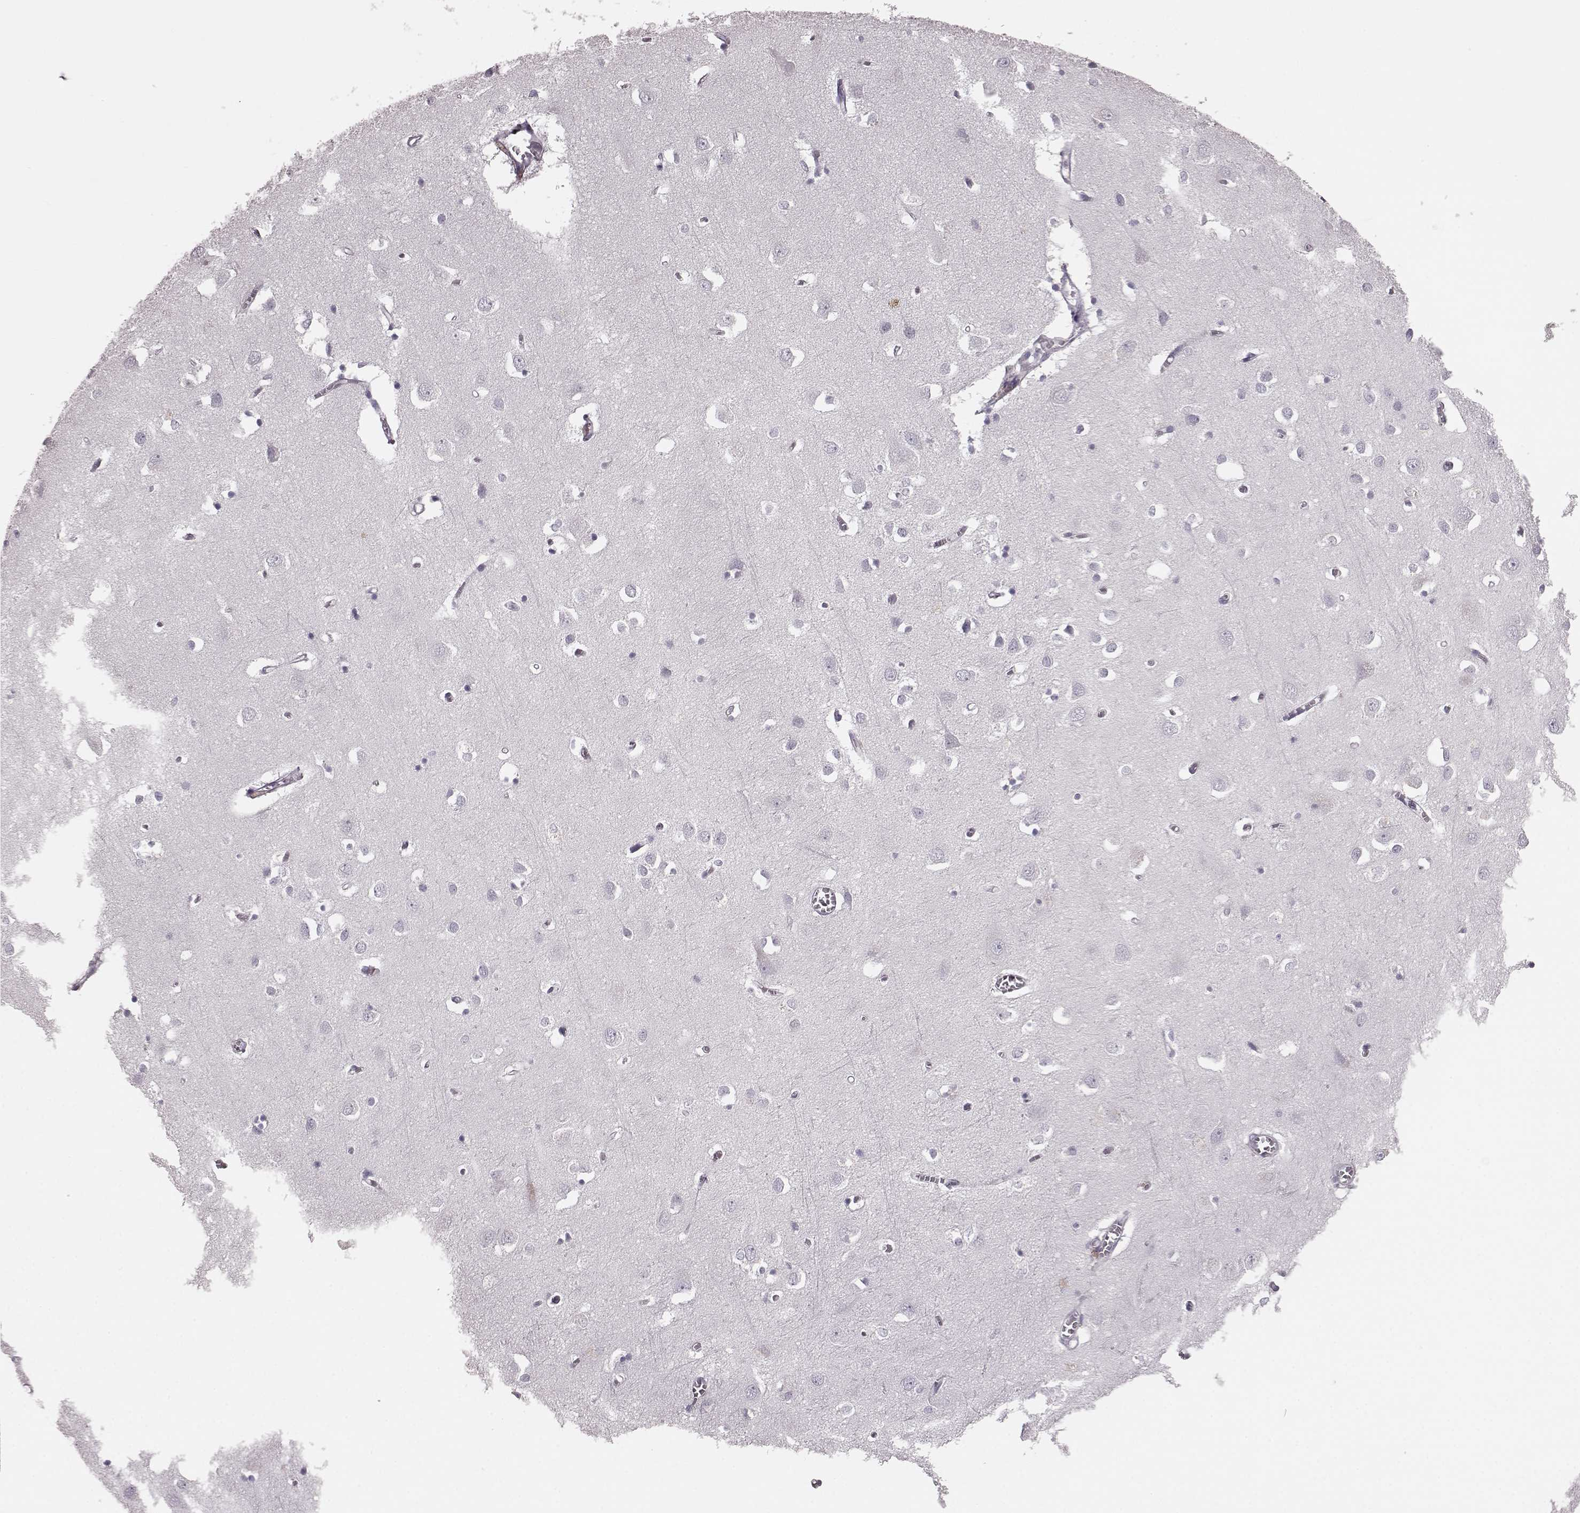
{"staining": {"intensity": "negative", "quantity": "none", "location": "none"}, "tissue": "cerebral cortex", "cell_type": "Endothelial cells", "image_type": "normal", "snomed": [{"axis": "morphology", "description": "Normal tissue, NOS"}, {"axis": "topography", "description": "Cerebral cortex"}], "caption": "IHC photomicrograph of benign cerebral cortex stained for a protein (brown), which demonstrates no expression in endothelial cells. (DAB immunohistochemistry visualized using brightfield microscopy, high magnification).", "gene": "CRYBA2", "patient": {"sex": "male", "age": 70}}